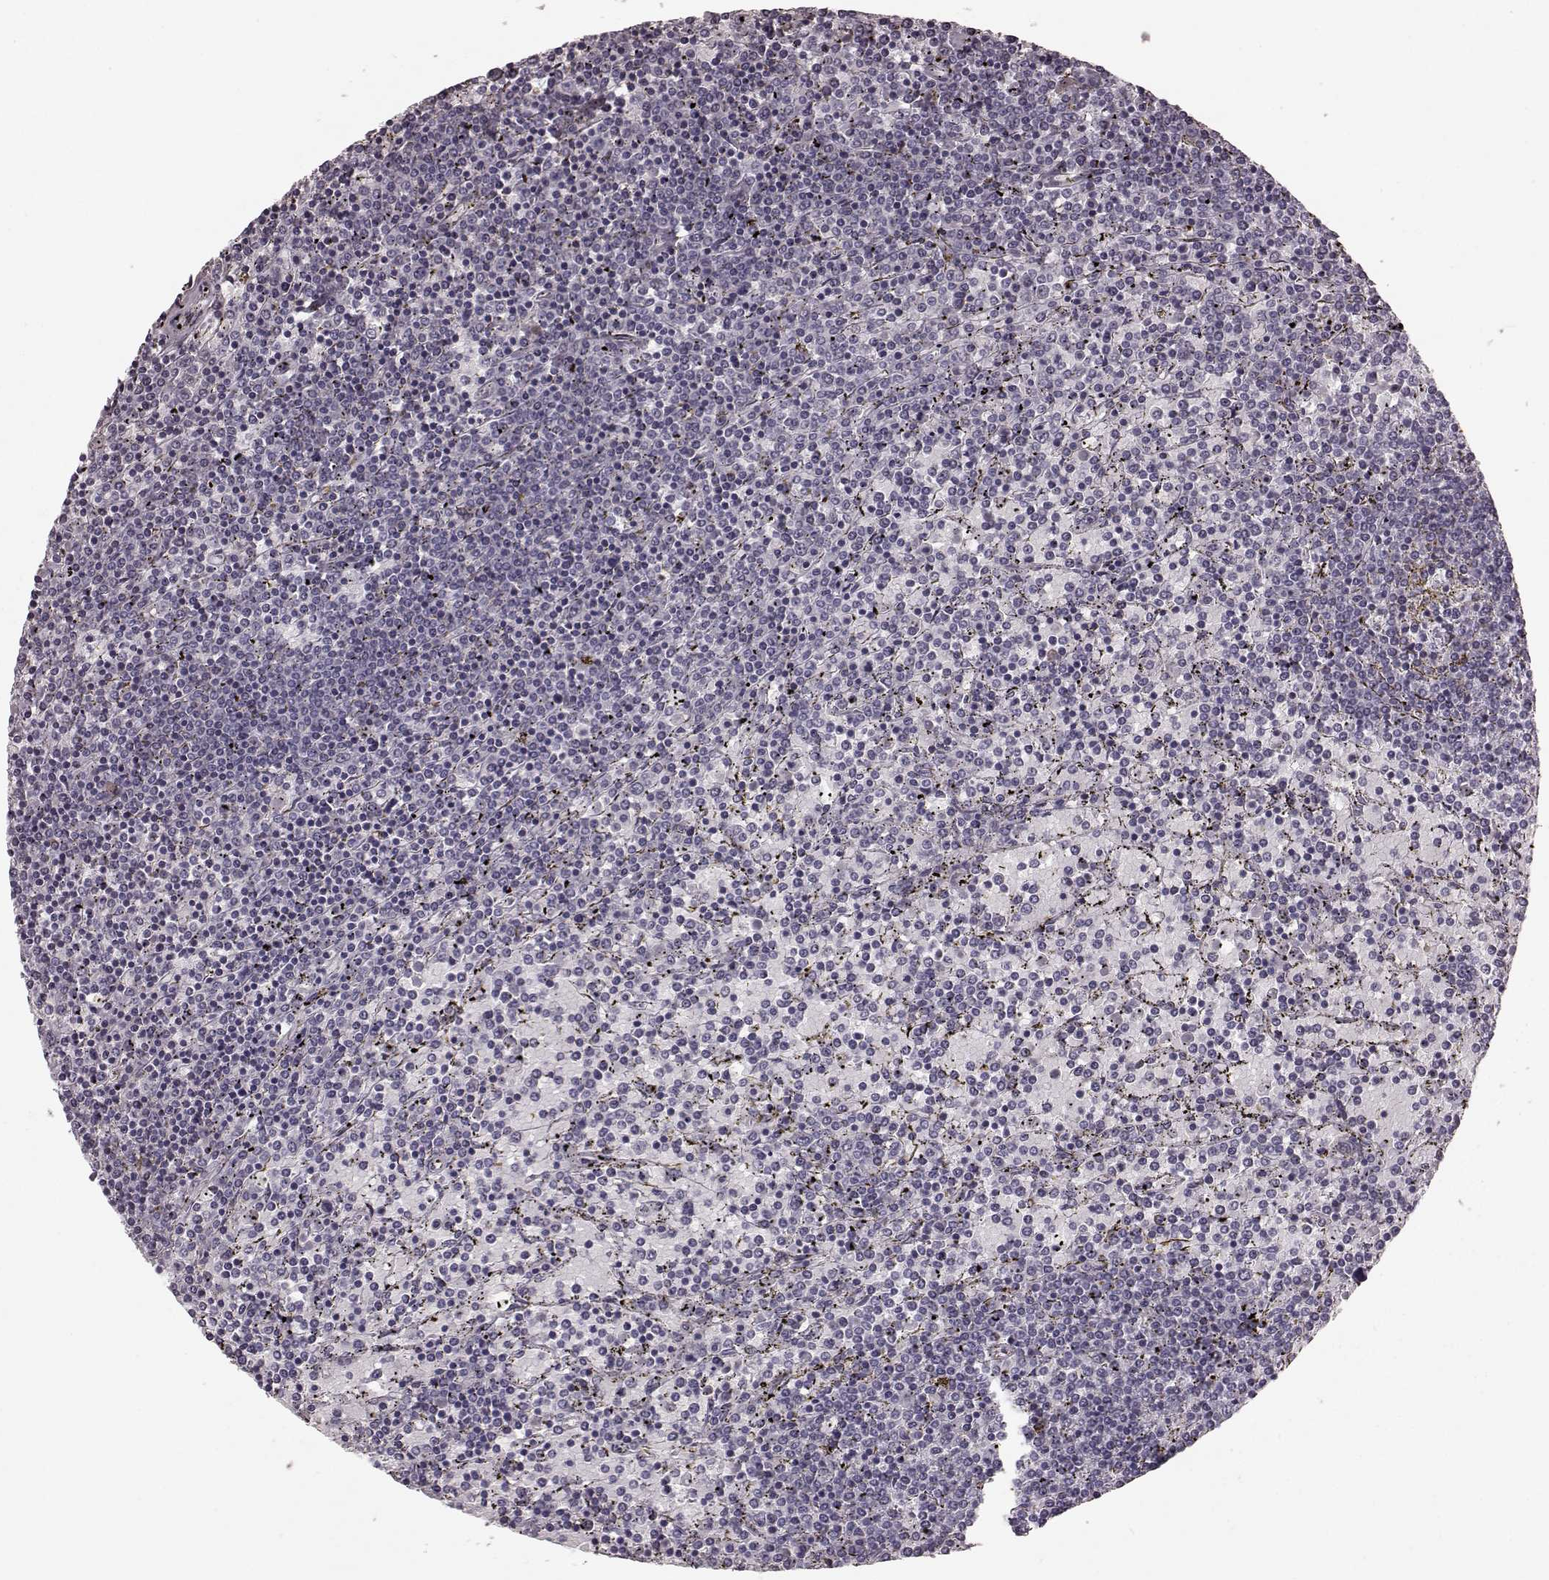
{"staining": {"intensity": "negative", "quantity": "none", "location": "none"}, "tissue": "lymphoma", "cell_type": "Tumor cells", "image_type": "cancer", "snomed": [{"axis": "morphology", "description": "Malignant lymphoma, non-Hodgkin's type, Low grade"}, {"axis": "topography", "description": "Spleen"}], "caption": "Immunohistochemistry (IHC) histopathology image of neoplastic tissue: human low-grade malignant lymphoma, non-Hodgkin's type stained with DAB exhibits no significant protein staining in tumor cells.", "gene": "CD28", "patient": {"sex": "female", "age": 77}}